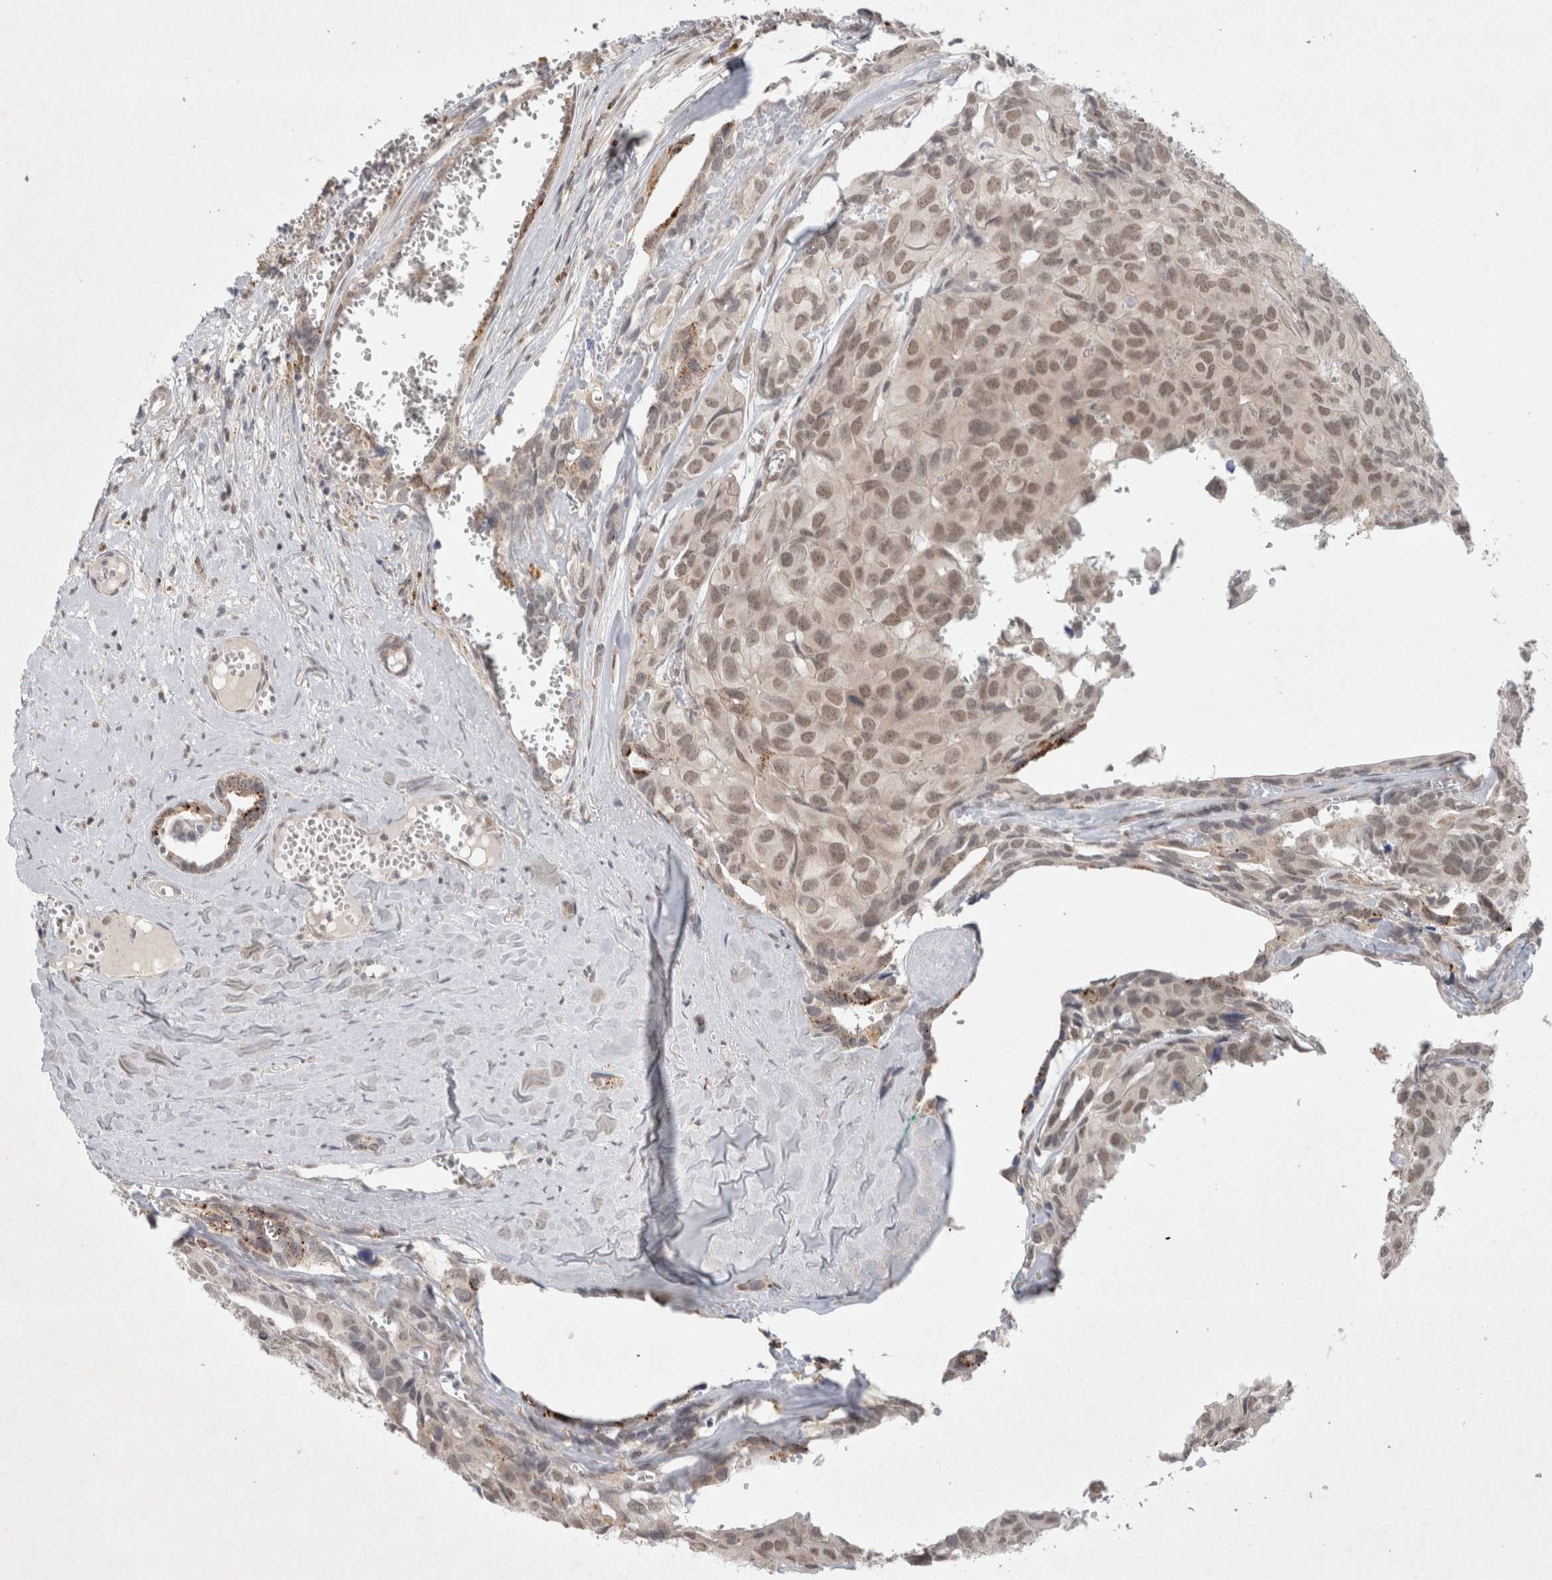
{"staining": {"intensity": "moderate", "quantity": "25%-75%", "location": "nuclear"}, "tissue": "head and neck cancer", "cell_type": "Tumor cells", "image_type": "cancer", "snomed": [{"axis": "morphology", "description": "Adenocarcinoma, NOS"}, {"axis": "topography", "description": "Salivary gland, NOS"}, {"axis": "topography", "description": "Head-Neck"}], "caption": "Head and neck adenocarcinoma stained for a protein exhibits moderate nuclear positivity in tumor cells. The protein is stained brown, and the nuclei are stained in blue (DAB (3,3'-diaminobenzidine) IHC with brightfield microscopy, high magnification).", "gene": "FBXO42", "patient": {"sex": "female", "age": 76}}